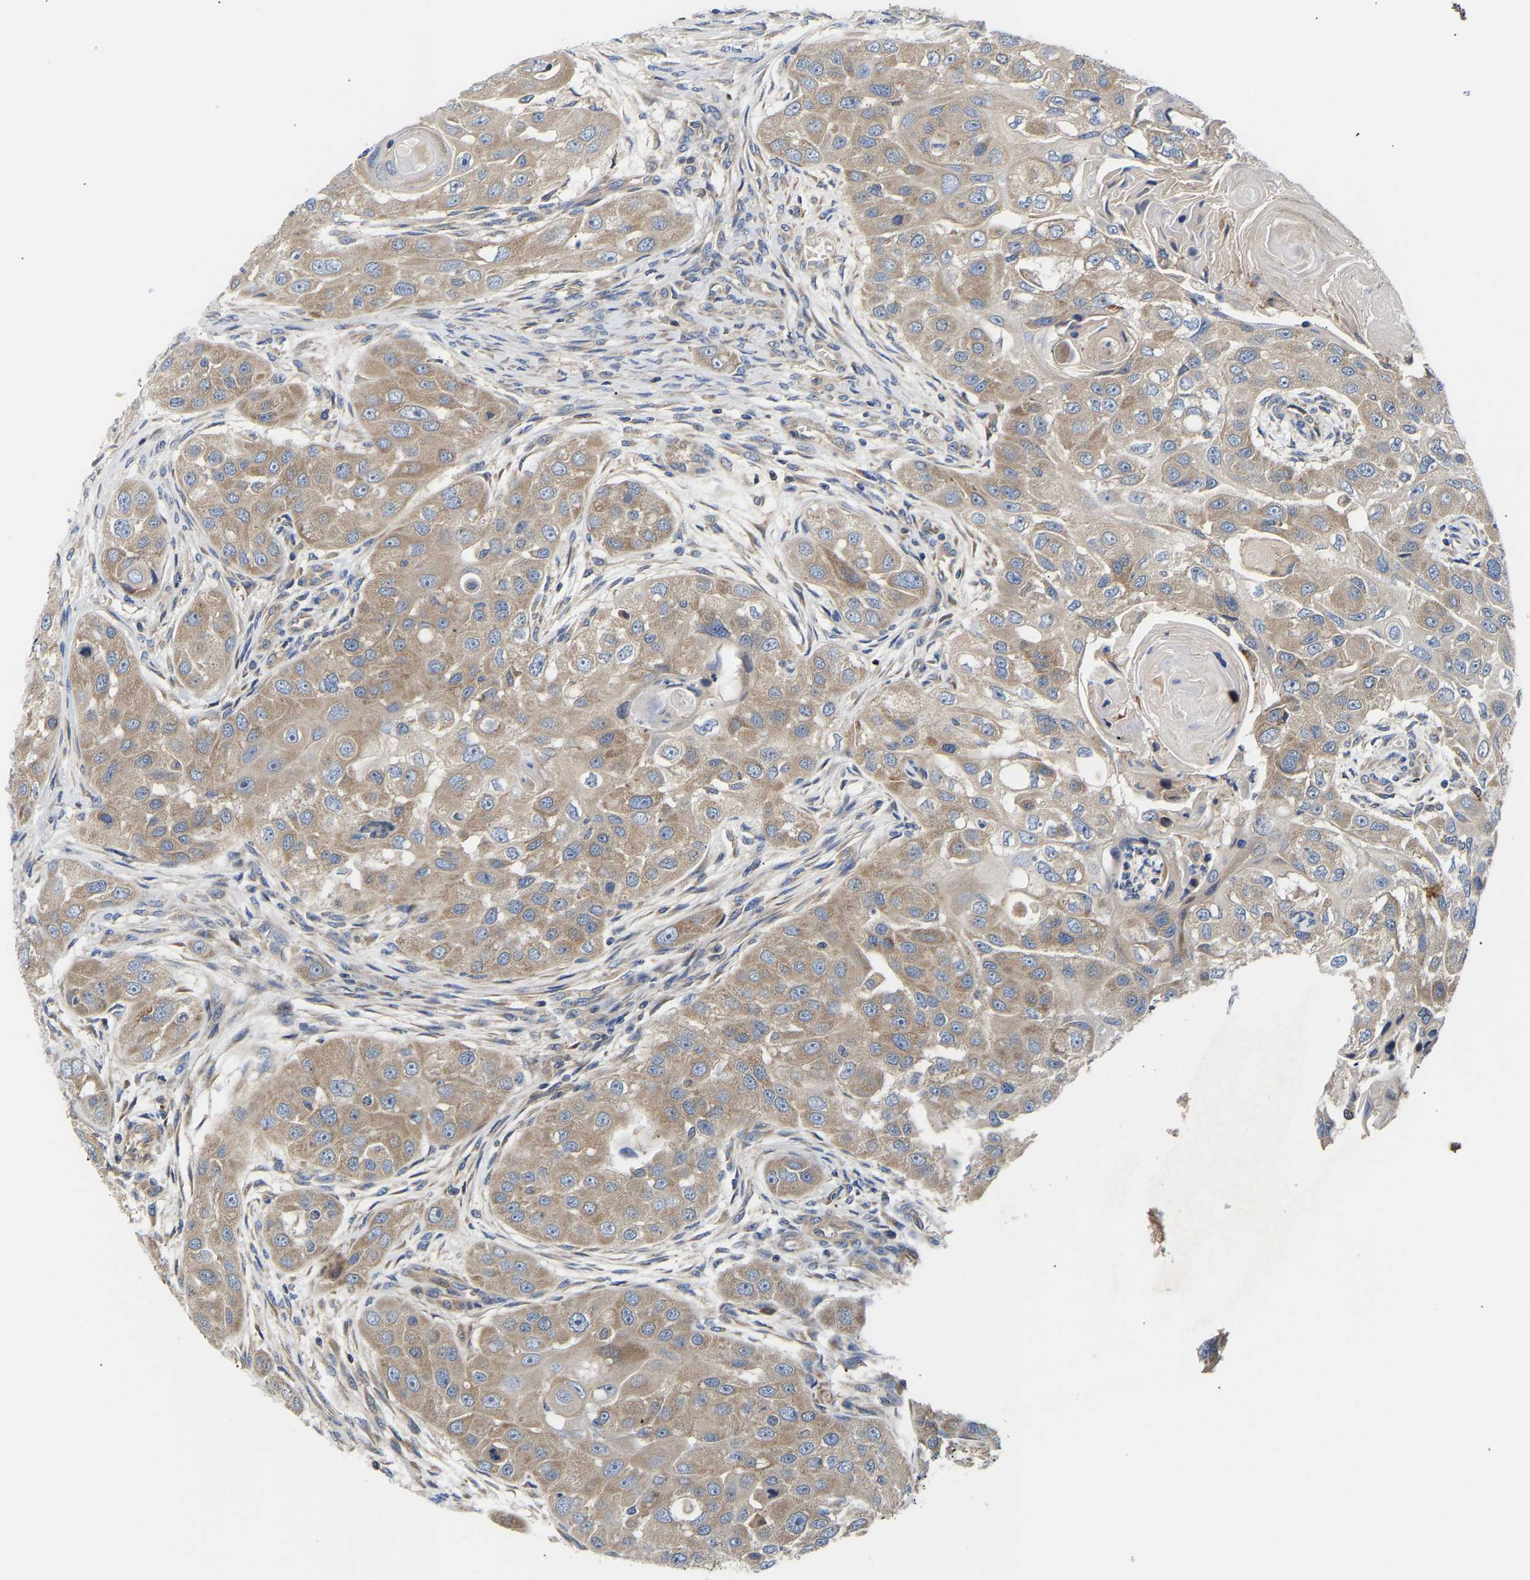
{"staining": {"intensity": "moderate", "quantity": ">75%", "location": "cytoplasmic/membranous"}, "tissue": "head and neck cancer", "cell_type": "Tumor cells", "image_type": "cancer", "snomed": [{"axis": "morphology", "description": "Normal tissue, NOS"}, {"axis": "morphology", "description": "Squamous cell carcinoma, NOS"}, {"axis": "topography", "description": "Skeletal muscle"}, {"axis": "topography", "description": "Head-Neck"}], "caption": "Head and neck cancer was stained to show a protein in brown. There is medium levels of moderate cytoplasmic/membranous positivity in about >75% of tumor cells.", "gene": "AIMP2", "patient": {"sex": "male", "age": 51}}